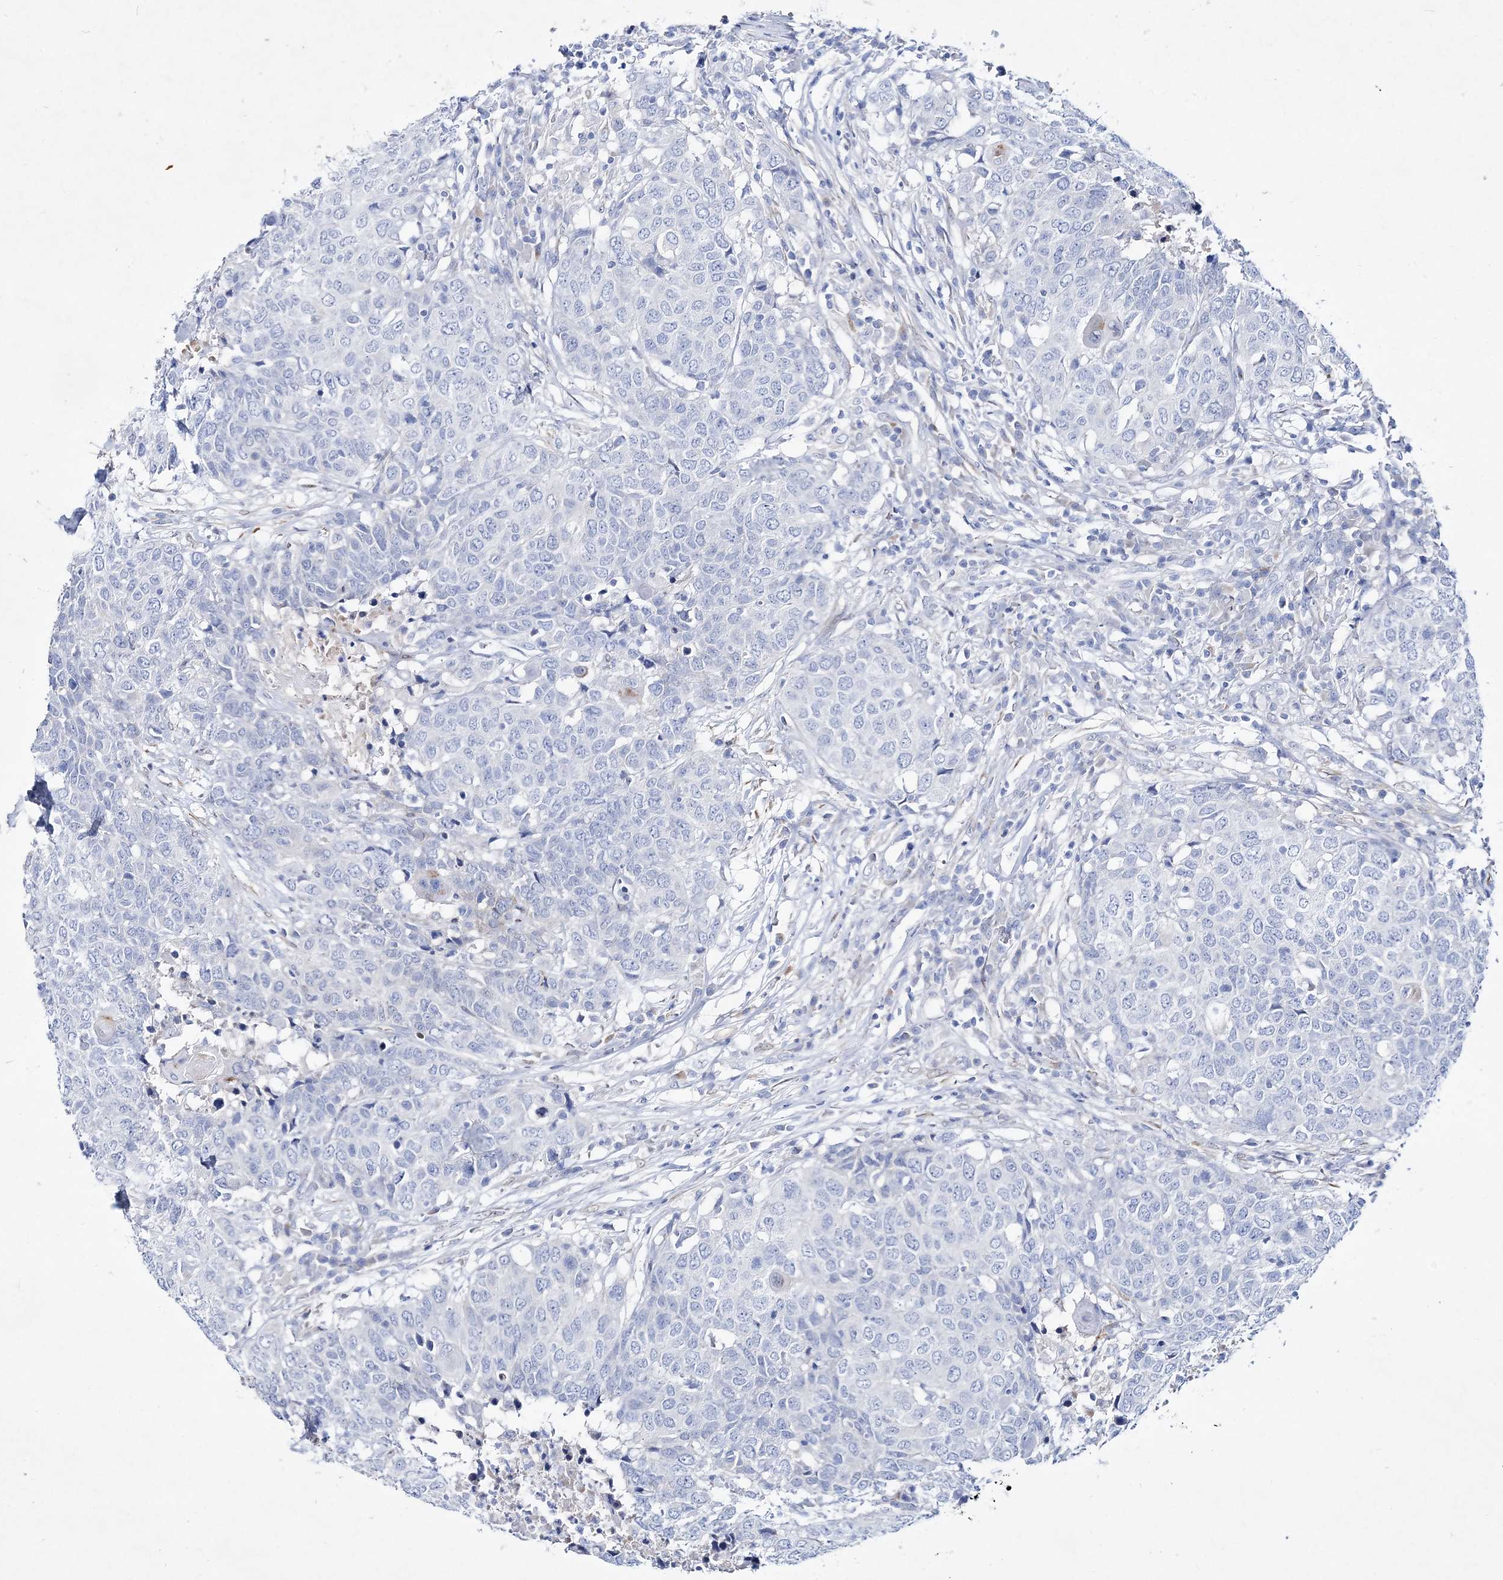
{"staining": {"intensity": "negative", "quantity": "none", "location": "none"}, "tissue": "head and neck cancer", "cell_type": "Tumor cells", "image_type": "cancer", "snomed": [{"axis": "morphology", "description": "Squamous cell carcinoma, NOS"}, {"axis": "topography", "description": "Head-Neck"}], "caption": "Tumor cells are negative for brown protein staining in squamous cell carcinoma (head and neck).", "gene": "SPINK7", "patient": {"sex": "male", "age": 66}}